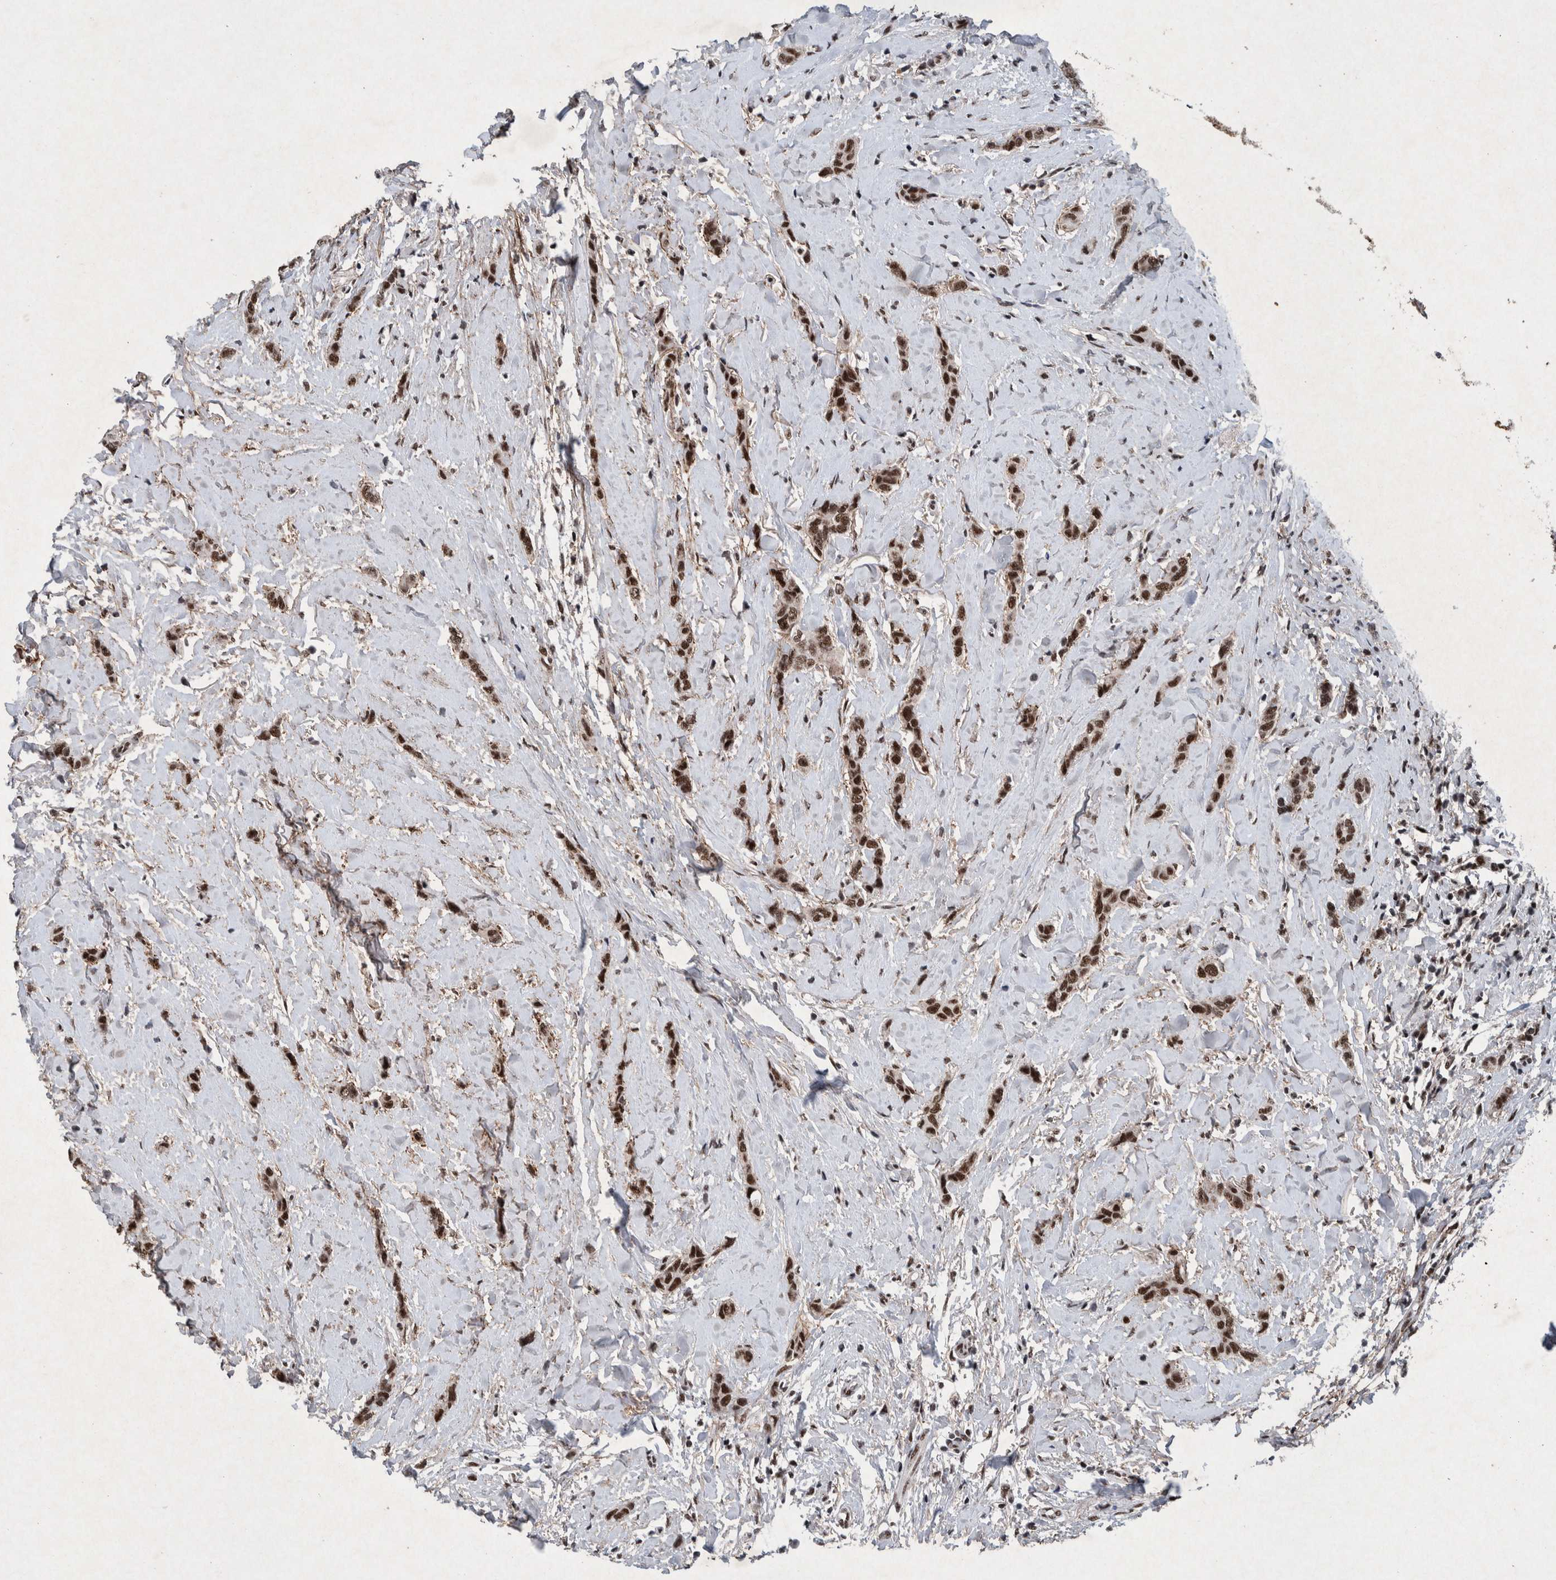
{"staining": {"intensity": "moderate", "quantity": ">75%", "location": "nuclear"}, "tissue": "breast cancer", "cell_type": "Tumor cells", "image_type": "cancer", "snomed": [{"axis": "morphology", "description": "Lobular carcinoma"}, {"axis": "topography", "description": "Skin"}, {"axis": "topography", "description": "Breast"}], "caption": "High-power microscopy captured an immunohistochemistry micrograph of lobular carcinoma (breast), revealing moderate nuclear expression in about >75% of tumor cells. (IHC, brightfield microscopy, high magnification).", "gene": "TAF10", "patient": {"sex": "female", "age": 46}}